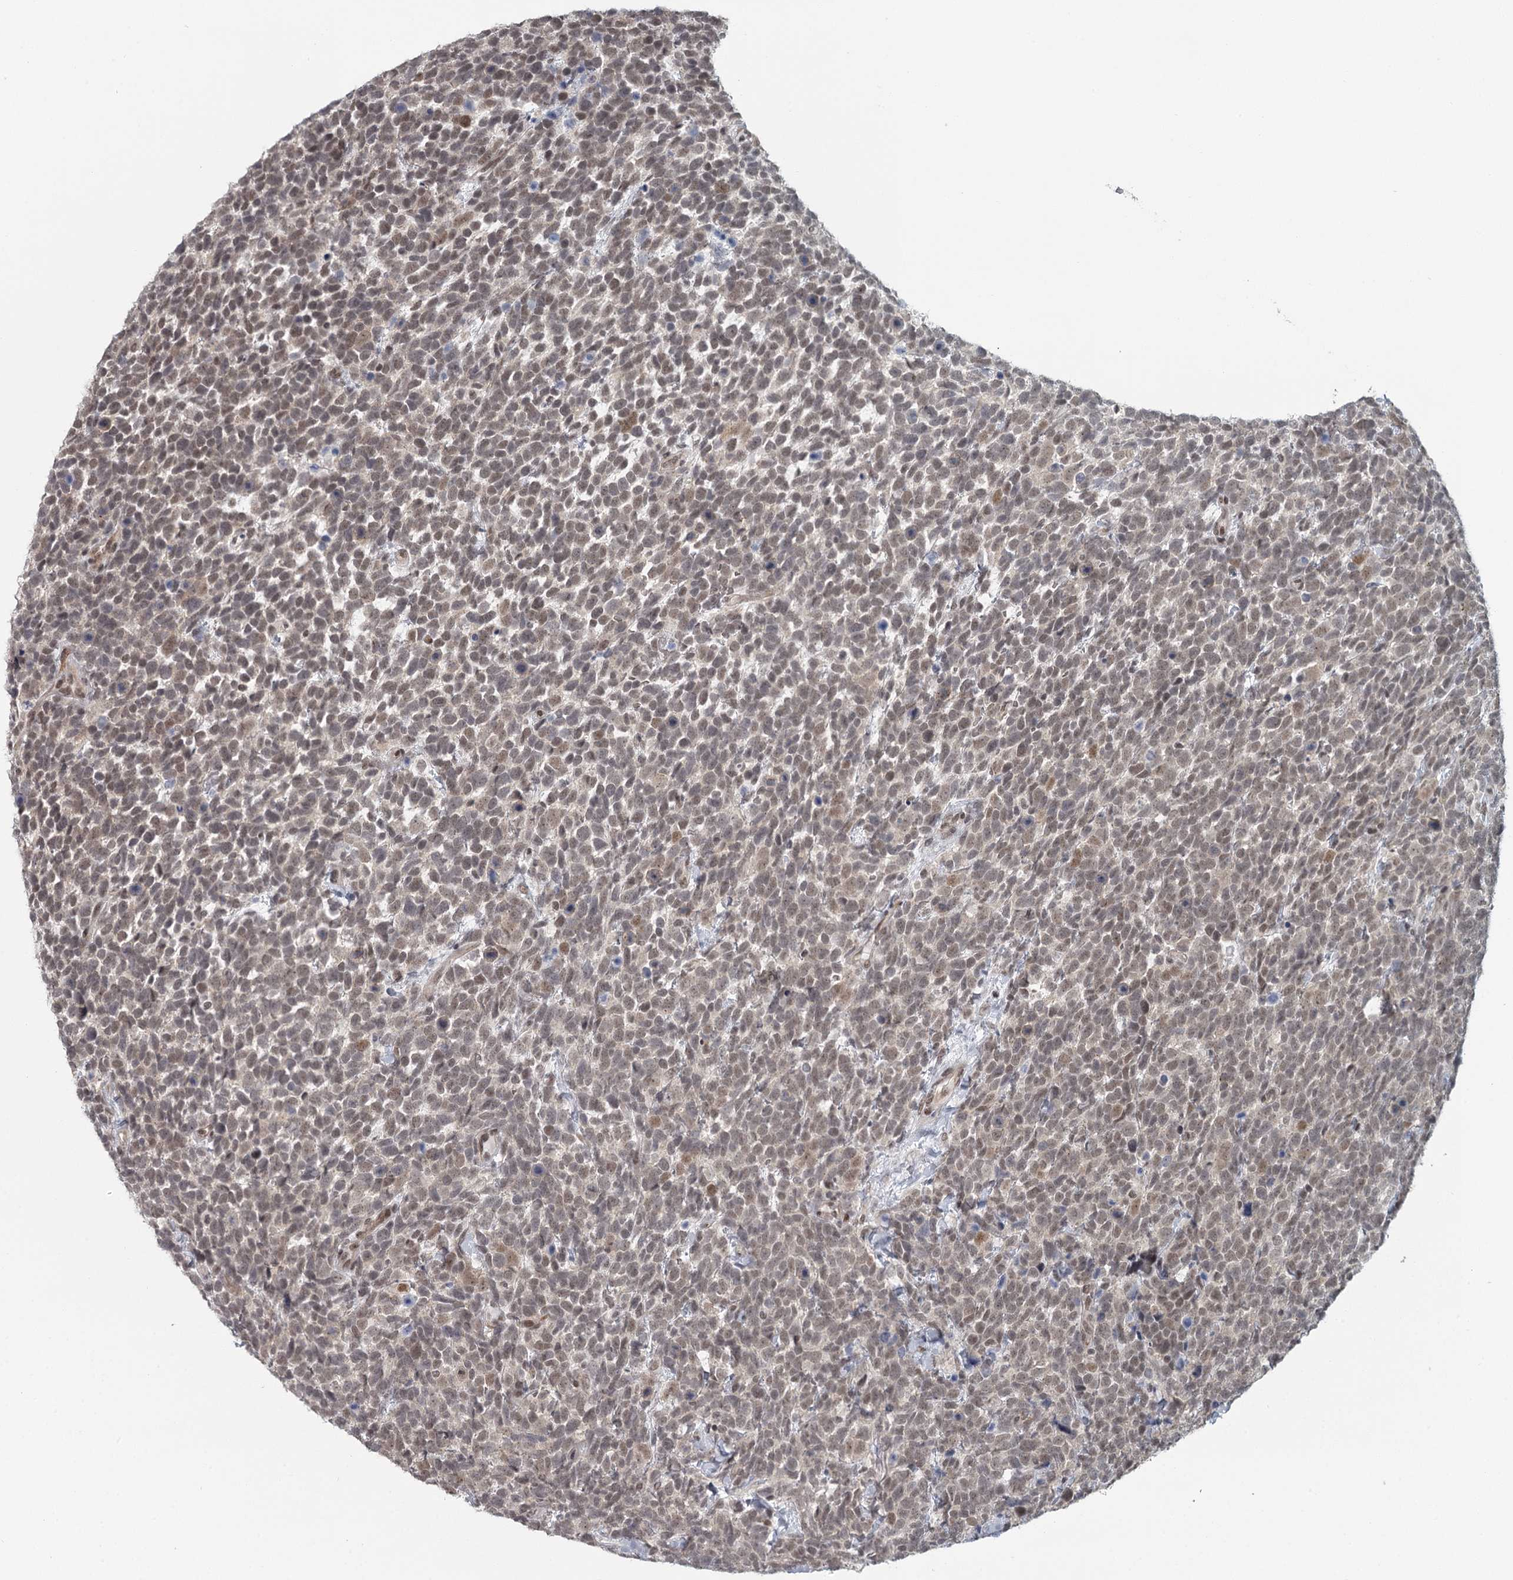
{"staining": {"intensity": "moderate", "quantity": ">75%", "location": "nuclear"}, "tissue": "urothelial cancer", "cell_type": "Tumor cells", "image_type": "cancer", "snomed": [{"axis": "morphology", "description": "Urothelial carcinoma, High grade"}, {"axis": "topography", "description": "Urinary bladder"}], "caption": "Urothelial cancer stained with IHC shows moderate nuclear positivity in about >75% of tumor cells.", "gene": "FAM13C", "patient": {"sex": "female", "age": 82}}